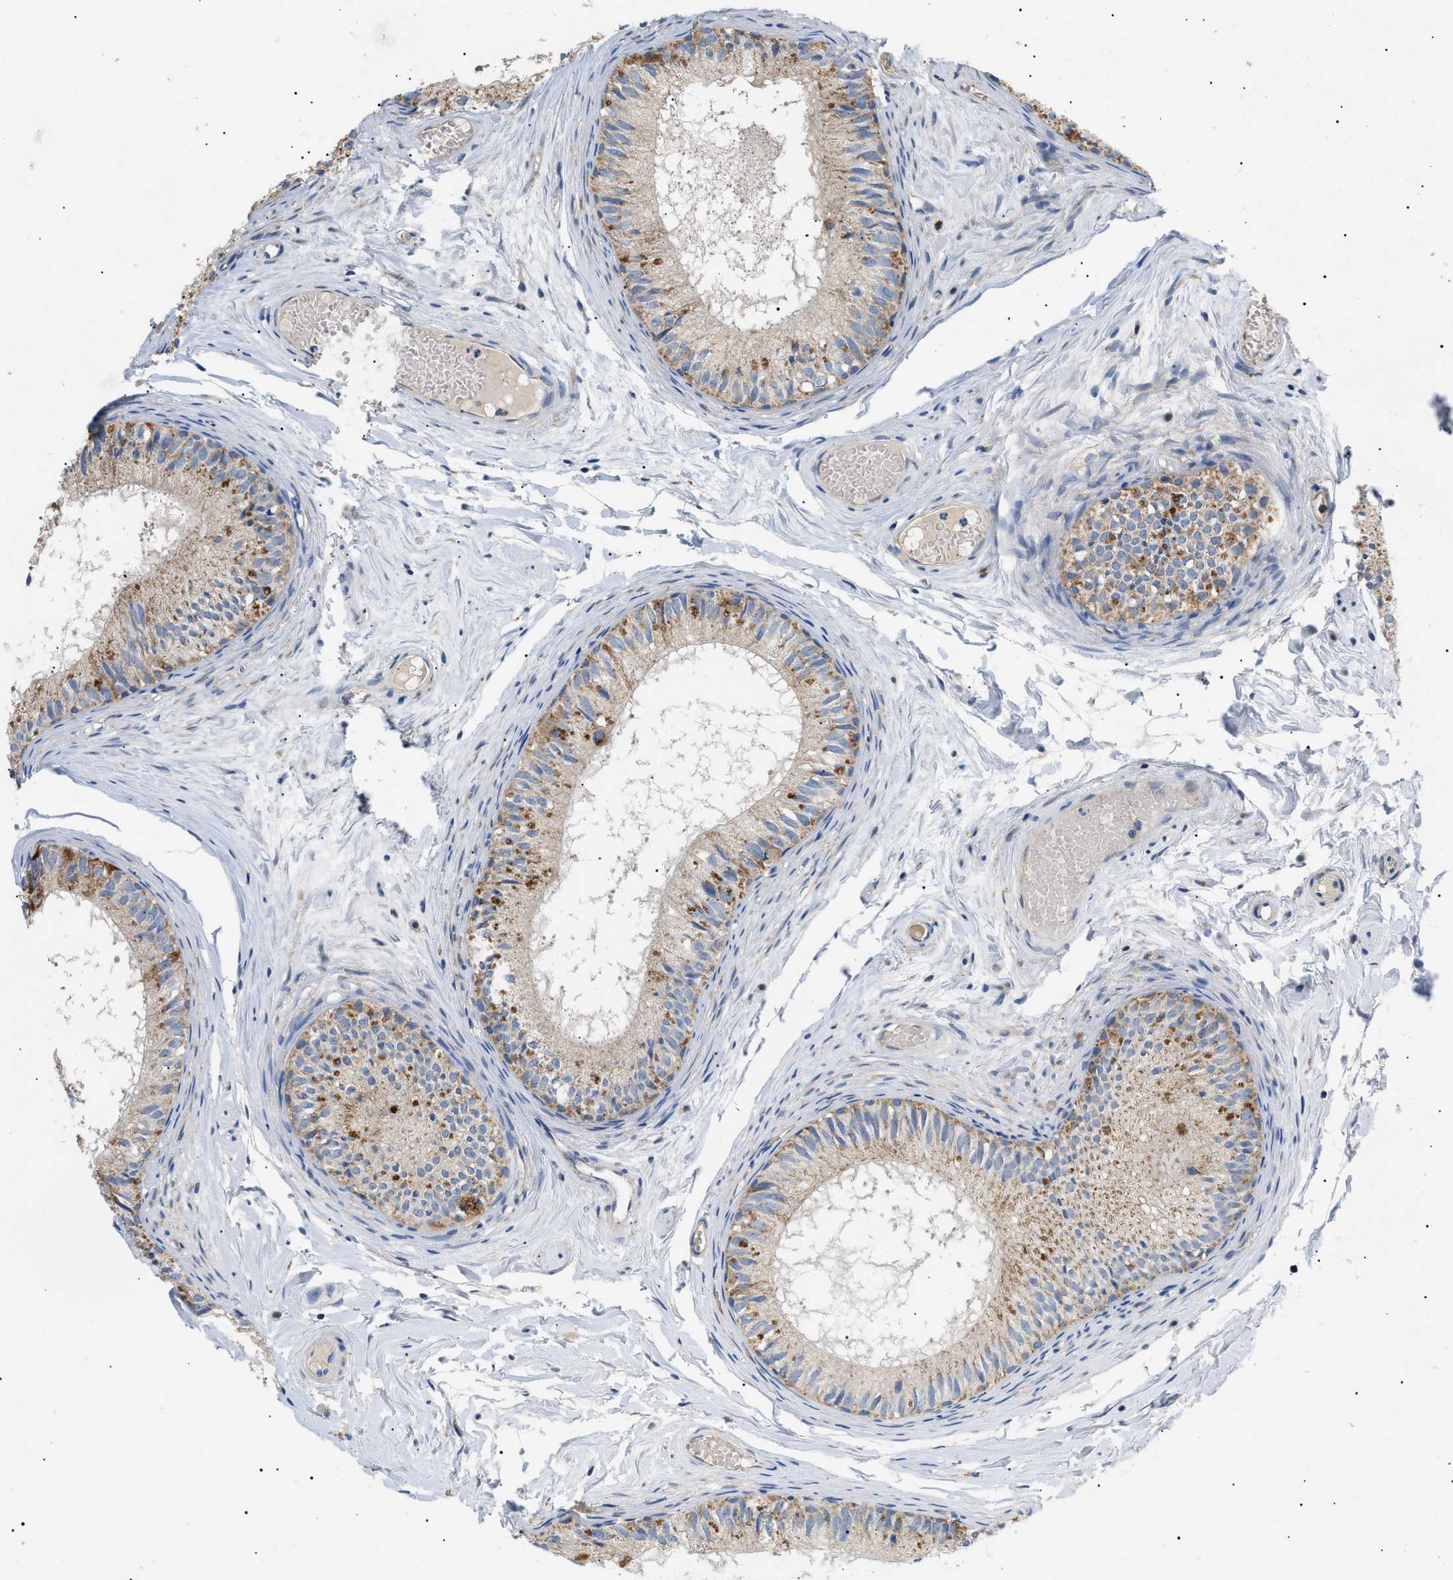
{"staining": {"intensity": "moderate", "quantity": "25%-75%", "location": "cytoplasmic/membranous"}, "tissue": "epididymis", "cell_type": "Glandular cells", "image_type": "normal", "snomed": [{"axis": "morphology", "description": "Normal tissue, NOS"}, {"axis": "topography", "description": "Epididymis"}], "caption": "Protein analysis of normal epididymis exhibits moderate cytoplasmic/membranous positivity in approximately 25%-75% of glandular cells.", "gene": "TOMM6", "patient": {"sex": "male", "age": 46}}